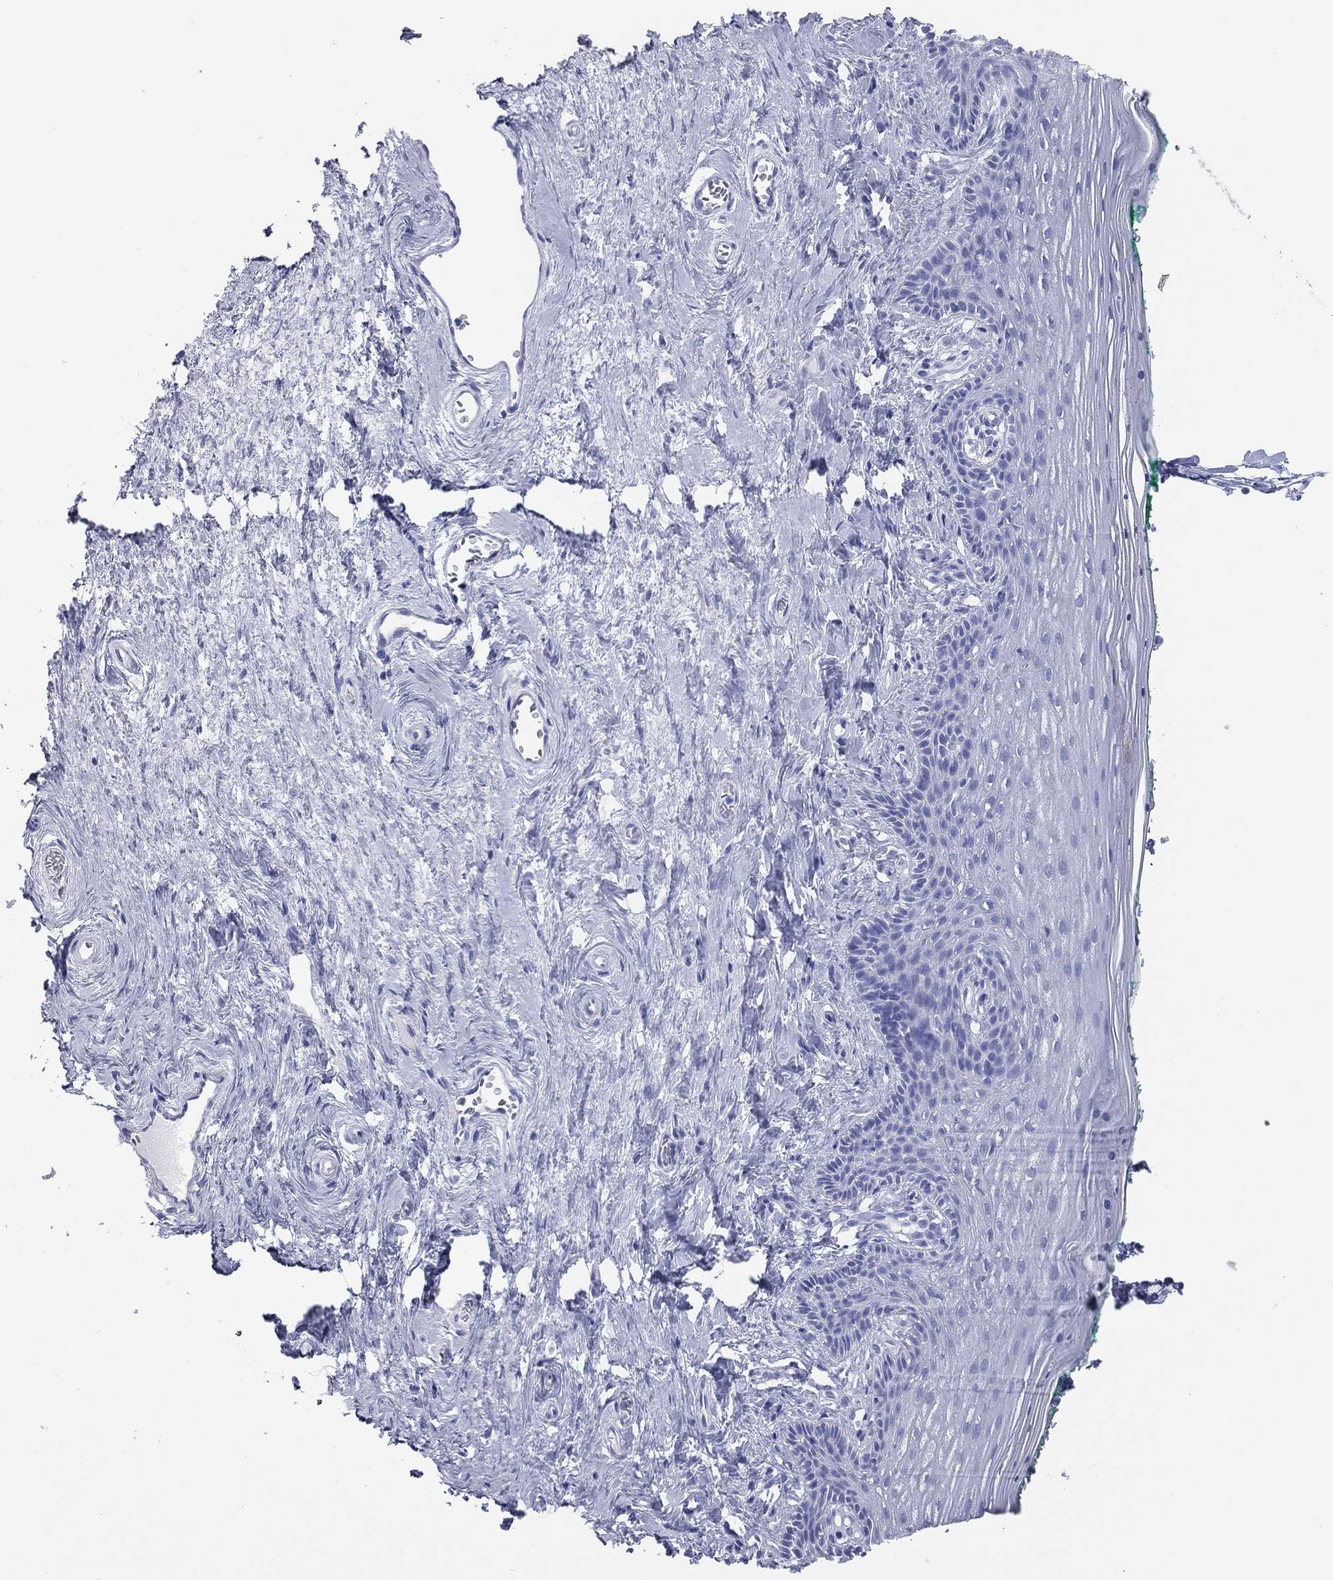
{"staining": {"intensity": "negative", "quantity": "none", "location": "none"}, "tissue": "vagina", "cell_type": "Squamous epithelial cells", "image_type": "normal", "snomed": [{"axis": "morphology", "description": "Normal tissue, NOS"}, {"axis": "topography", "description": "Vagina"}], "caption": "IHC histopathology image of benign vagina: human vagina stained with DAB (3,3'-diaminobenzidine) displays no significant protein expression in squamous epithelial cells.", "gene": "VSIG10", "patient": {"sex": "female", "age": 45}}